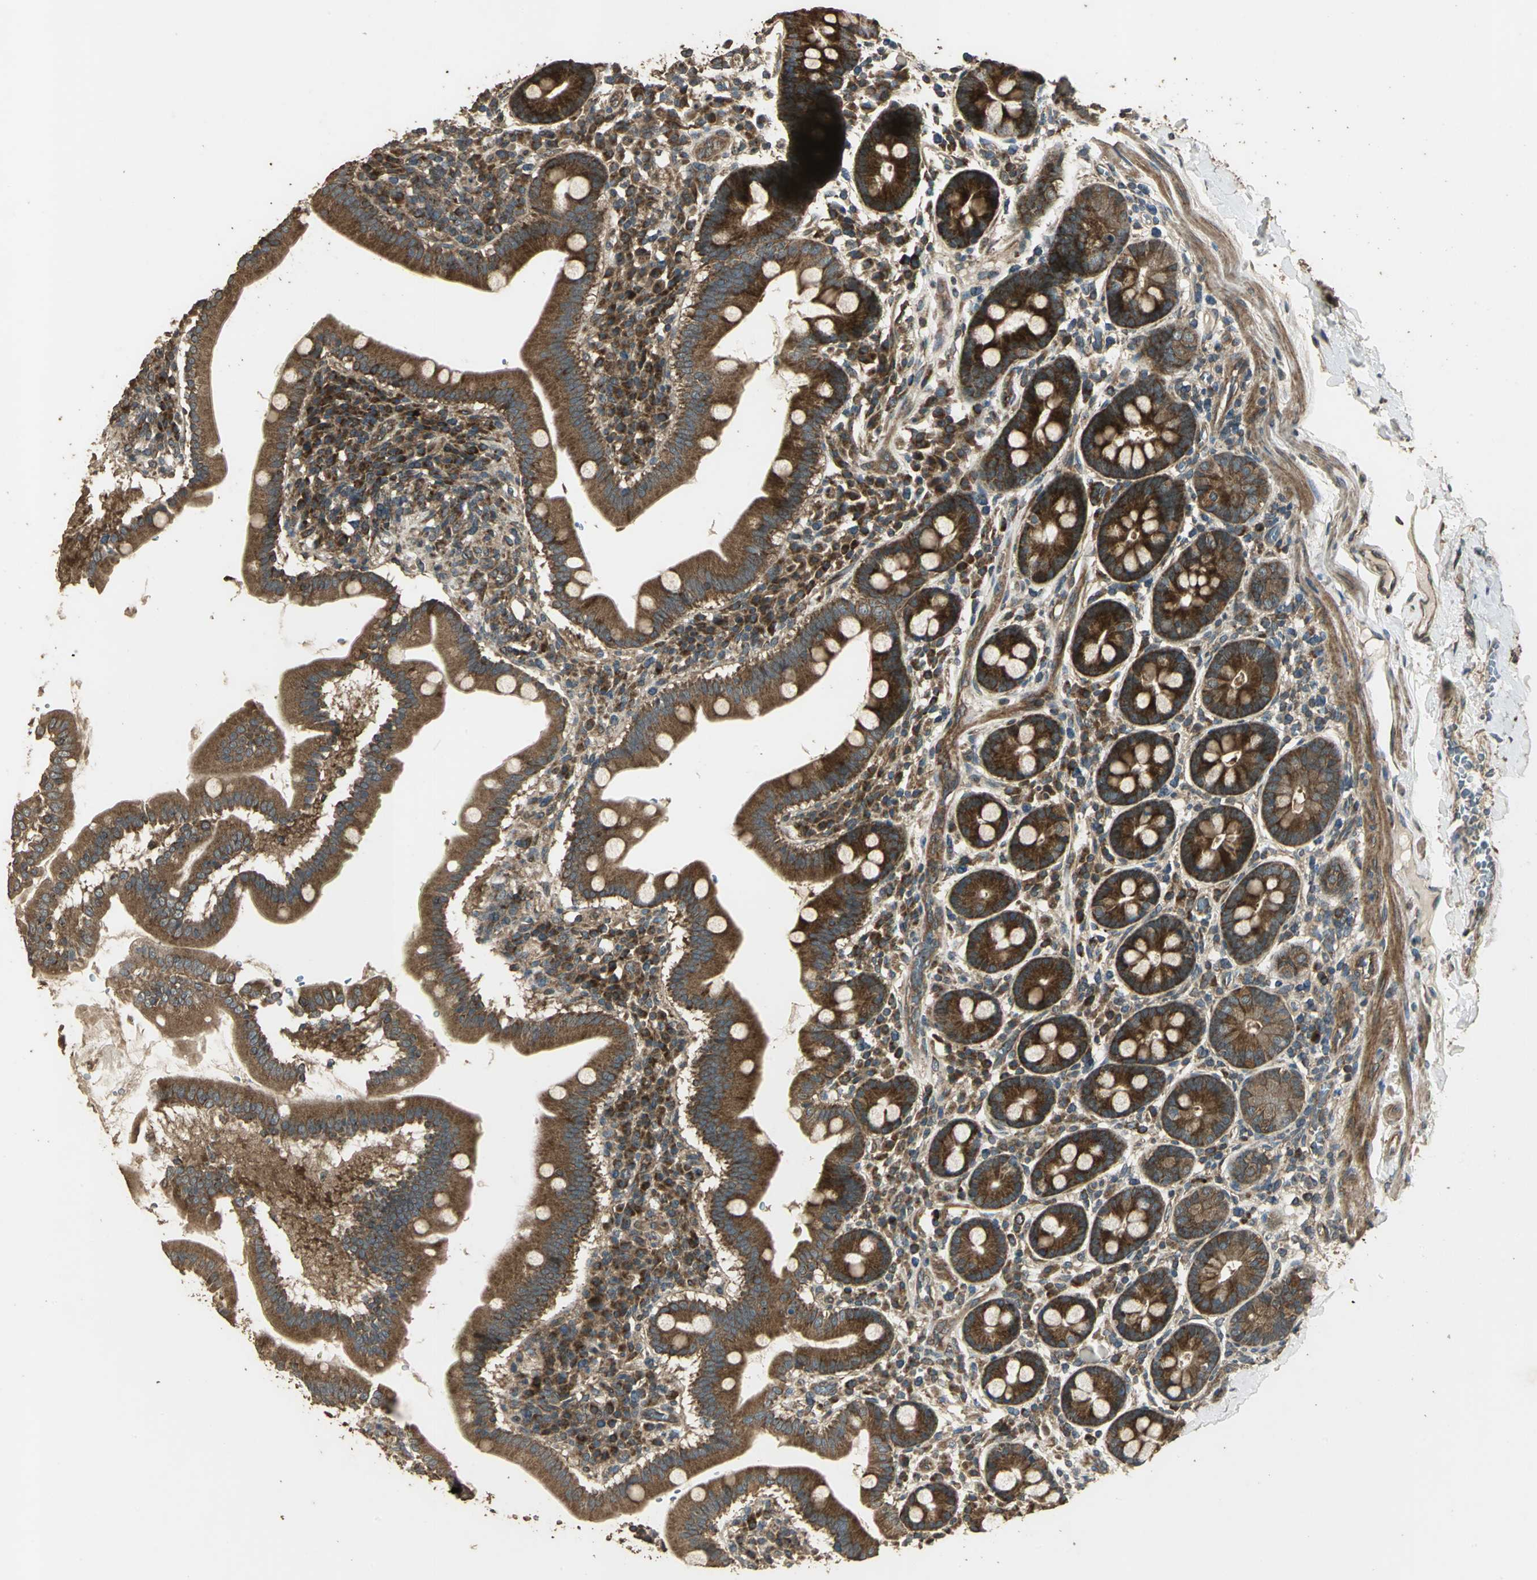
{"staining": {"intensity": "strong", "quantity": ">75%", "location": "cytoplasmic/membranous"}, "tissue": "duodenum", "cell_type": "Glandular cells", "image_type": "normal", "snomed": [{"axis": "morphology", "description": "Normal tissue, NOS"}, {"axis": "topography", "description": "Duodenum"}], "caption": "Brown immunohistochemical staining in normal human duodenum reveals strong cytoplasmic/membranous staining in approximately >75% of glandular cells.", "gene": "KANK1", "patient": {"sex": "male", "age": 50}}